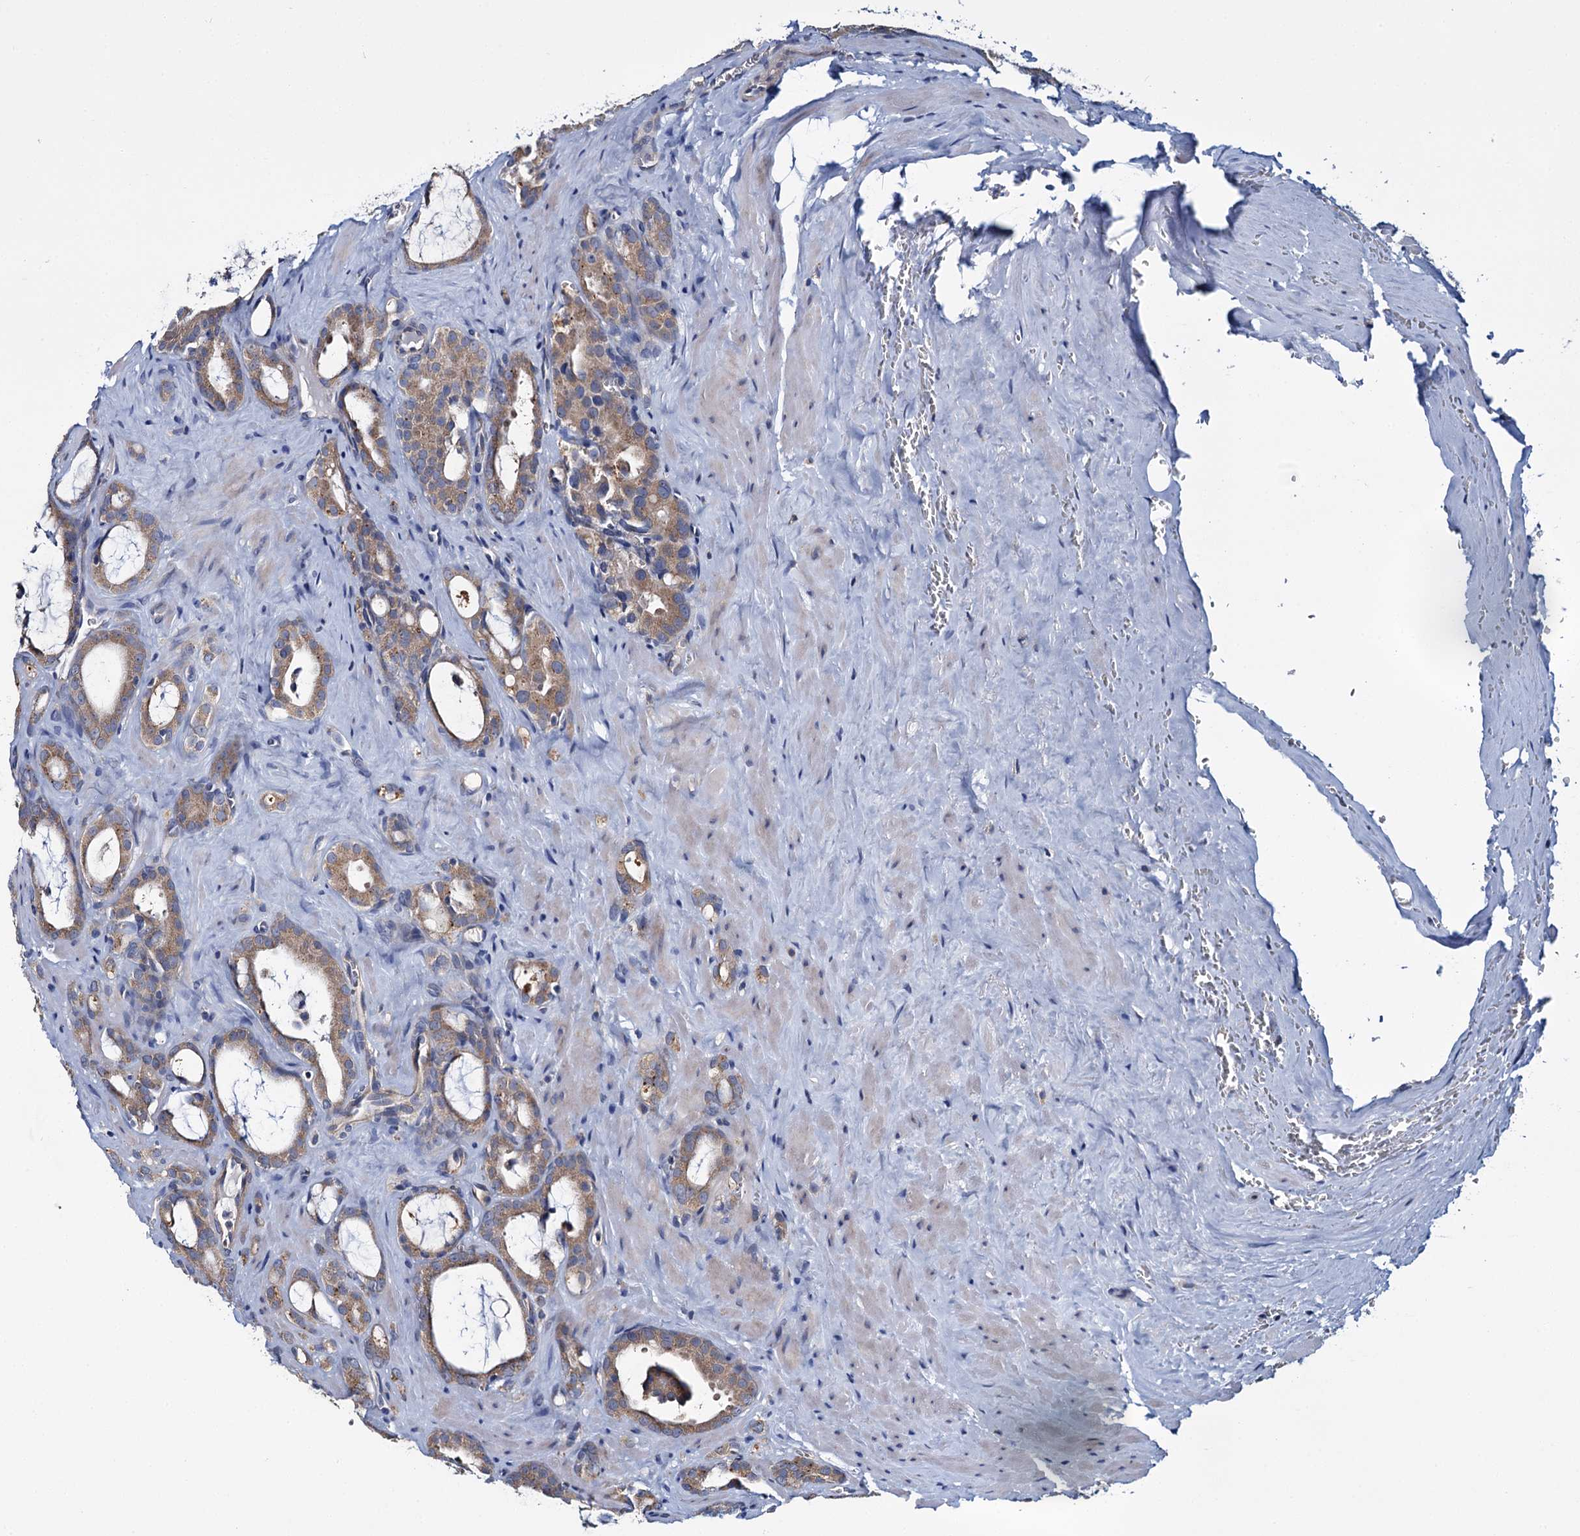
{"staining": {"intensity": "moderate", "quantity": ">75%", "location": "cytoplasmic/membranous"}, "tissue": "prostate cancer", "cell_type": "Tumor cells", "image_type": "cancer", "snomed": [{"axis": "morphology", "description": "Adenocarcinoma, High grade"}, {"axis": "topography", "description": "Prostate"}], "caption": "Prostate cancer stained with immunohistochemistry (IHC) displays moderate cytoplasmic/membranous expression in about >75% of tumor cells.", "gene": "CEP295", "patient": {"sex": "male", "age": 72}}